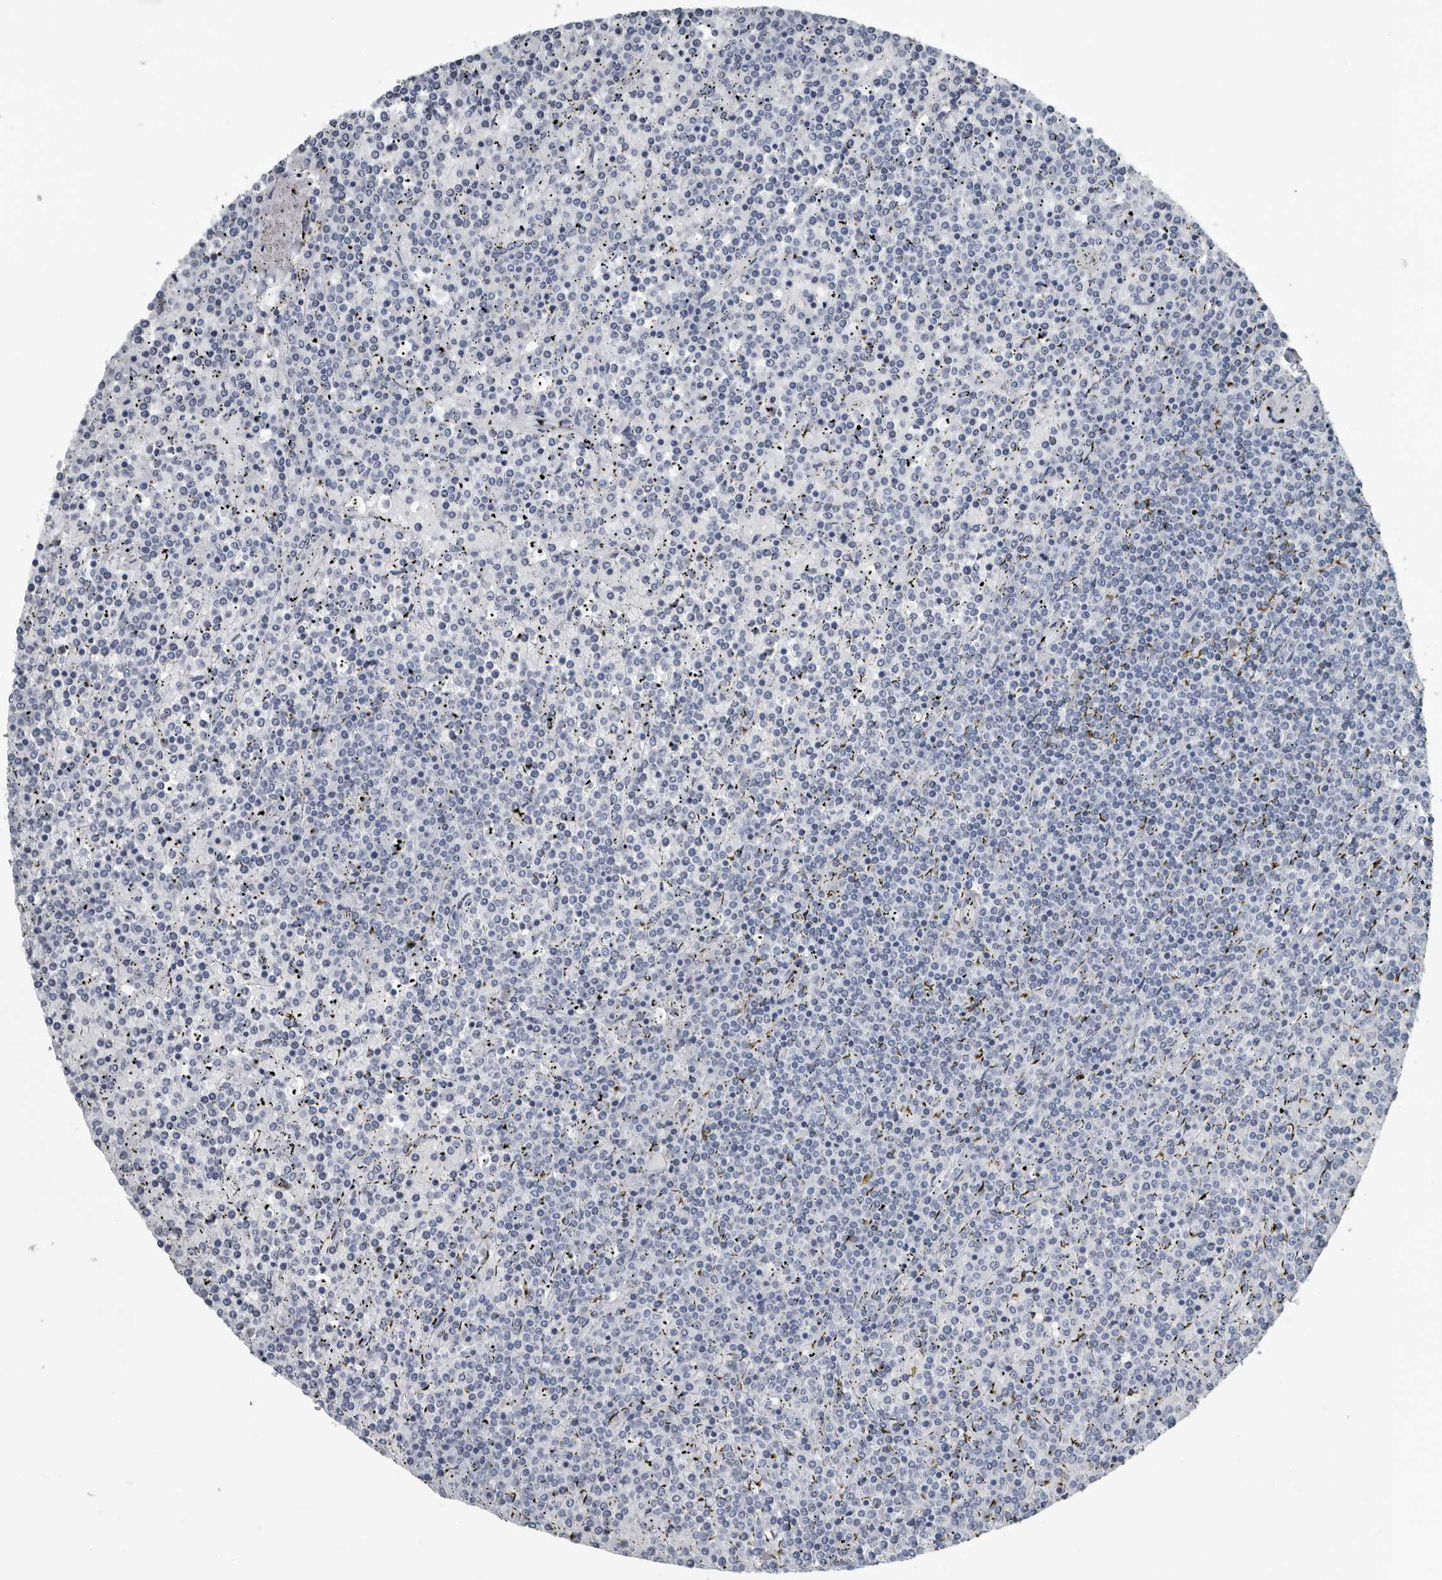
{"staining": {"intensity": "negative", "quantity": "none", "location": "none"}, "tissue": "lymphoma", "cell_type": "Tumor cells", "image_type": "cancer", "snomed": [{"axis": "morphology", "description": "Malignant lymphoma, non-Hodgkin's type, Low grade"}, {"axis": "topography", "description": "Spleen"}], "caption": "The histopathology image shows no staining of tumor cells in lymphoma.", "gene": "PRSS1", "patient": {"sex": "female", "age": 19}}